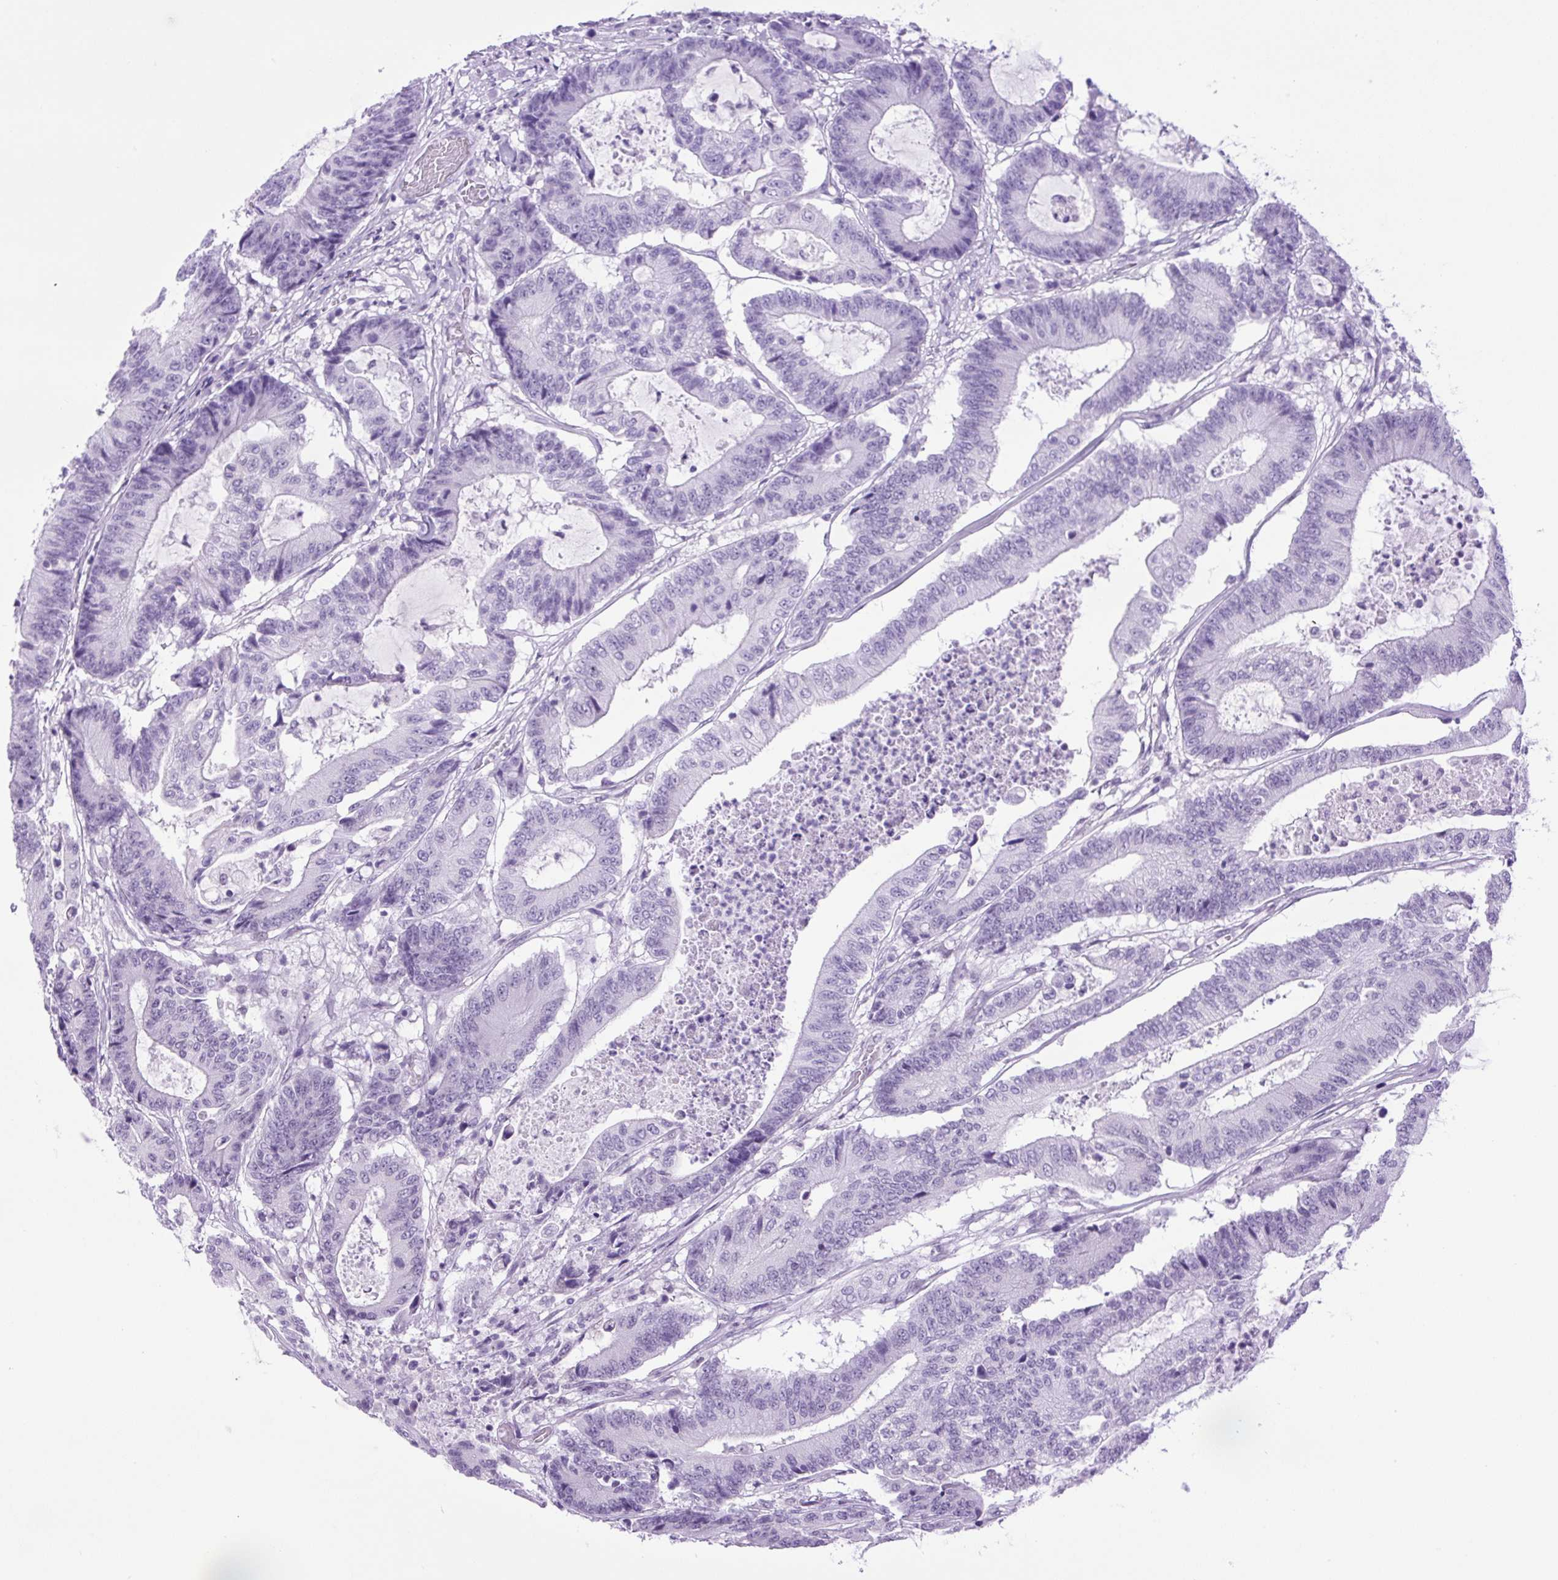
{"staining": {"intensity": "negative", "quantity": "none", "location": "none"}, "tissue": "colorectal cancer", "cell_type": "Tumor cells", "image_type": "cancer", "snomed": [{"axis": "morphology", "description": "Adenocarcinoma, NOS"}, {"axis": "topography", "description": "Colon"}], "caption": "This is an IHC micrograph of human colorectal cancer (adenocarcinoma). There is no staining in tumor cells.", "gene": "KPNA1", "patient": {"sex": "female", "age": 84}}